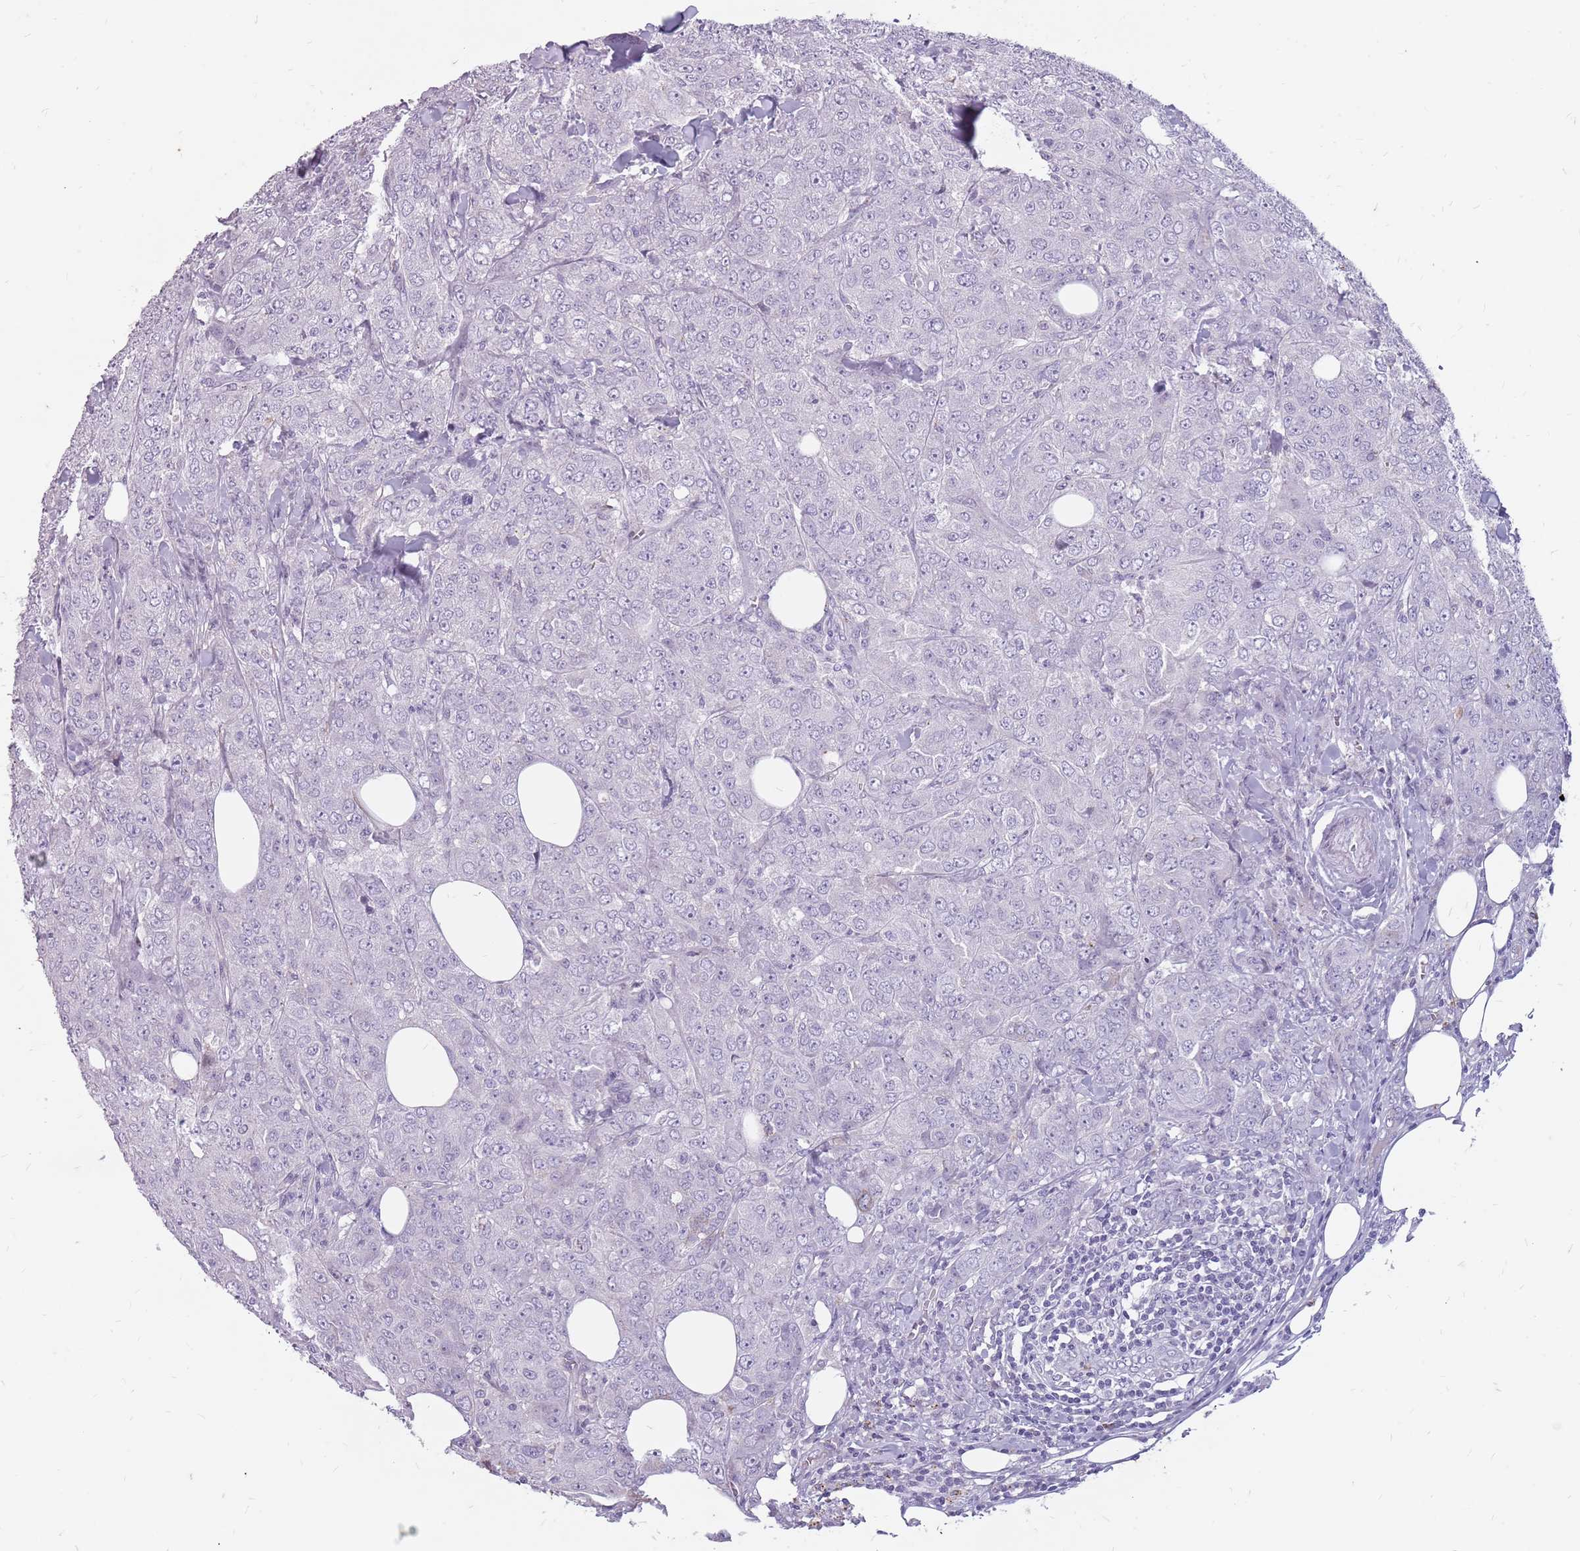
{"staining": {"intensity": "negative", "quantity": "none", "location": "none"}, "tissue": "breast cancer", "cell_type": "Tumor cells", "image_type": "cancer", "snomed": [{"axis": "morphology", "description": "Duct carcinoma"}, {"axis": "topography", "description": "Breast"}], "caption": "Immunohistochemistry image of neoplastic tissue: breast cancer stained with DAB (3,3'-diaminobenzidine) shows no significant protein expression in tumor cells.", "gene": "NEK6", "patient": {"sex": "female", "age": 43}}